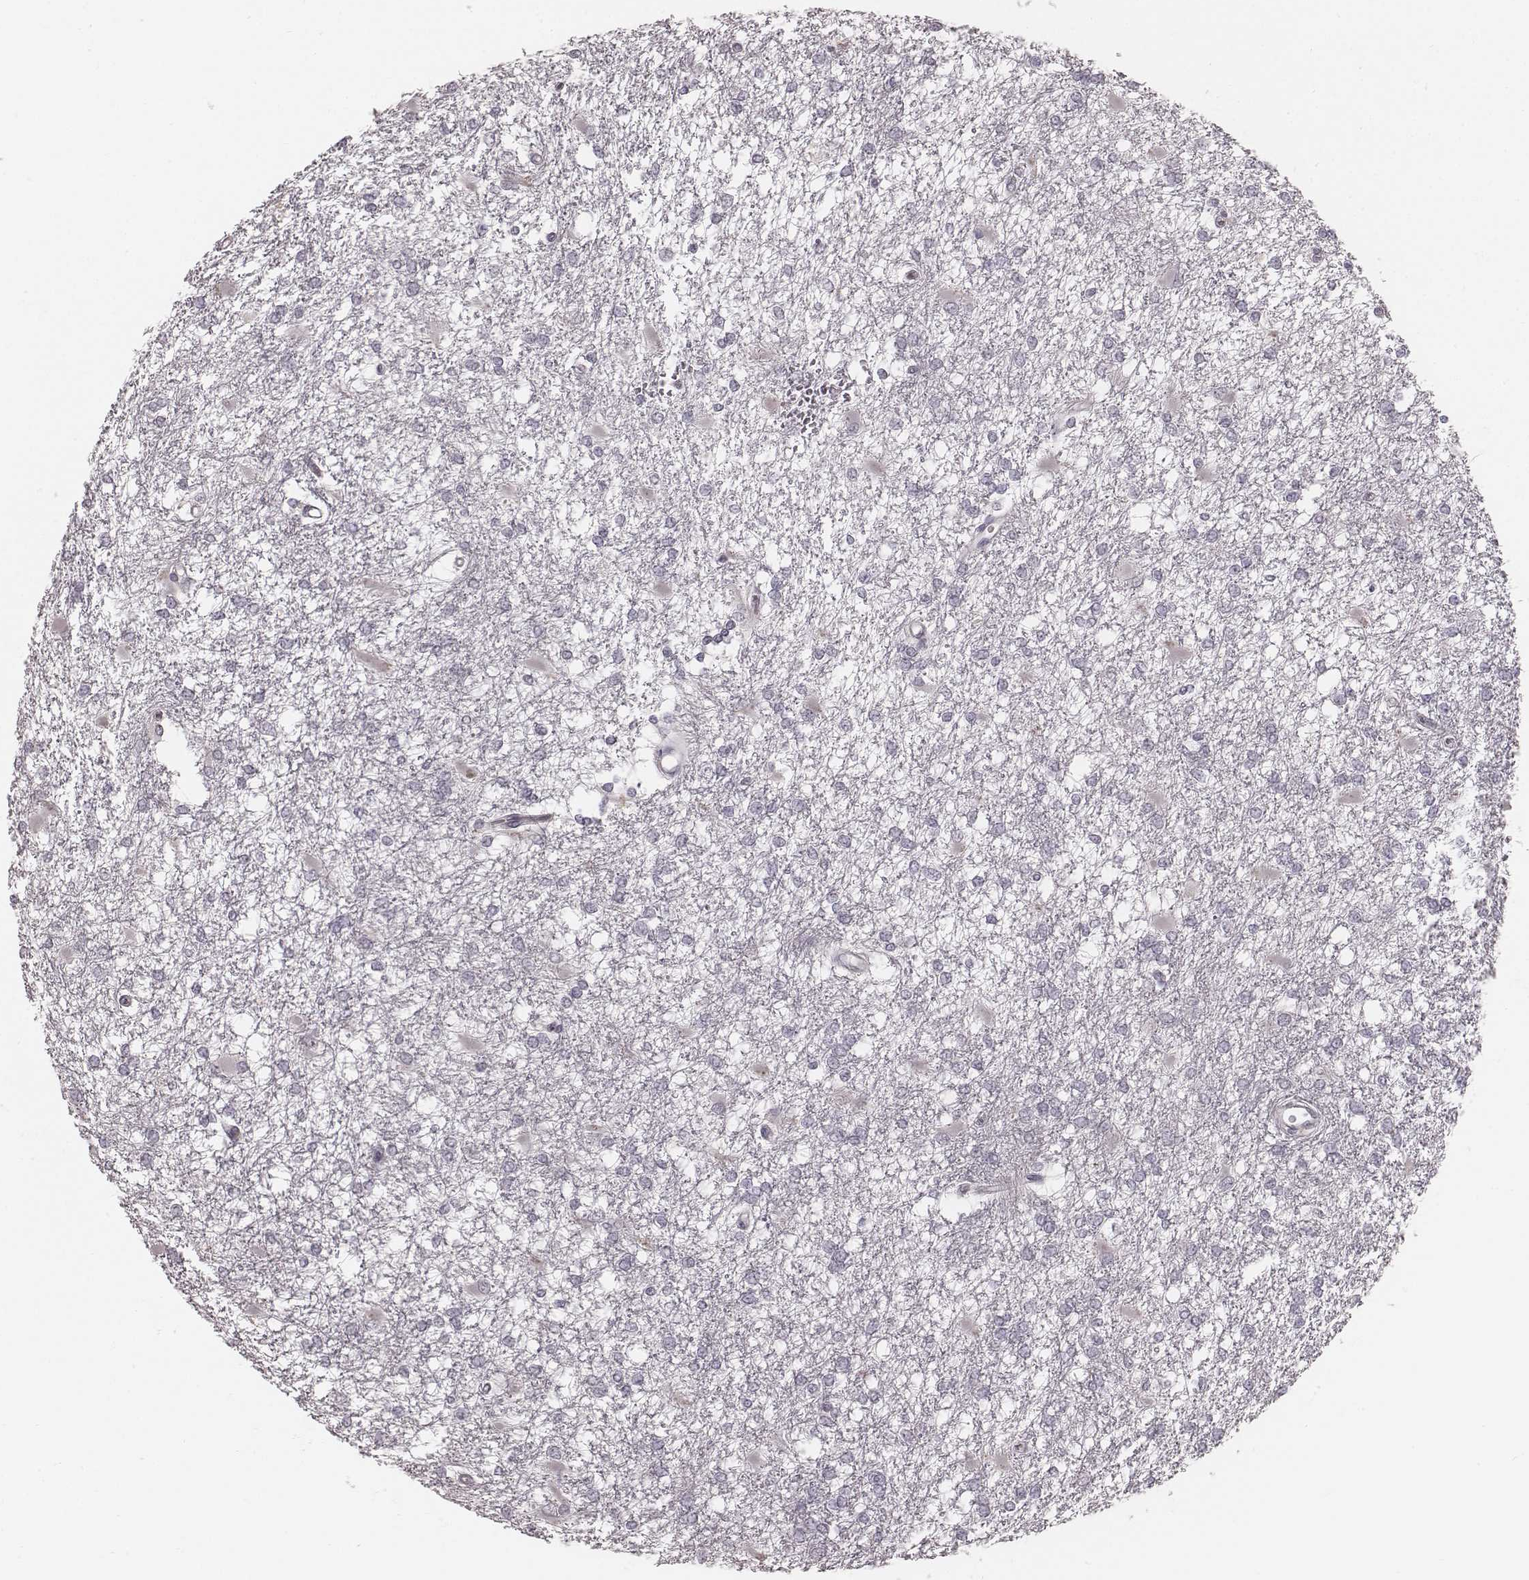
{"staining": {"intensity": "negative", "quantity": "none", "location": "none"}, "tissue": "glioma", "cell_type": "Tumor cells", "image_type": "cancer", "snomed": [{"axis": "morphology", "description": "Glioma, malignant, High grade"}, {"axis": "topography", "description": "Cerebral cortex"}], "caption": "This photomicrograph is of glioma stained with IHC to label a protein in brown with the nuclei are counter-stained blue. There is no expression in tumor cells.", "gene": "IQCG", "patient": {"sex": "male", "age": 79}}